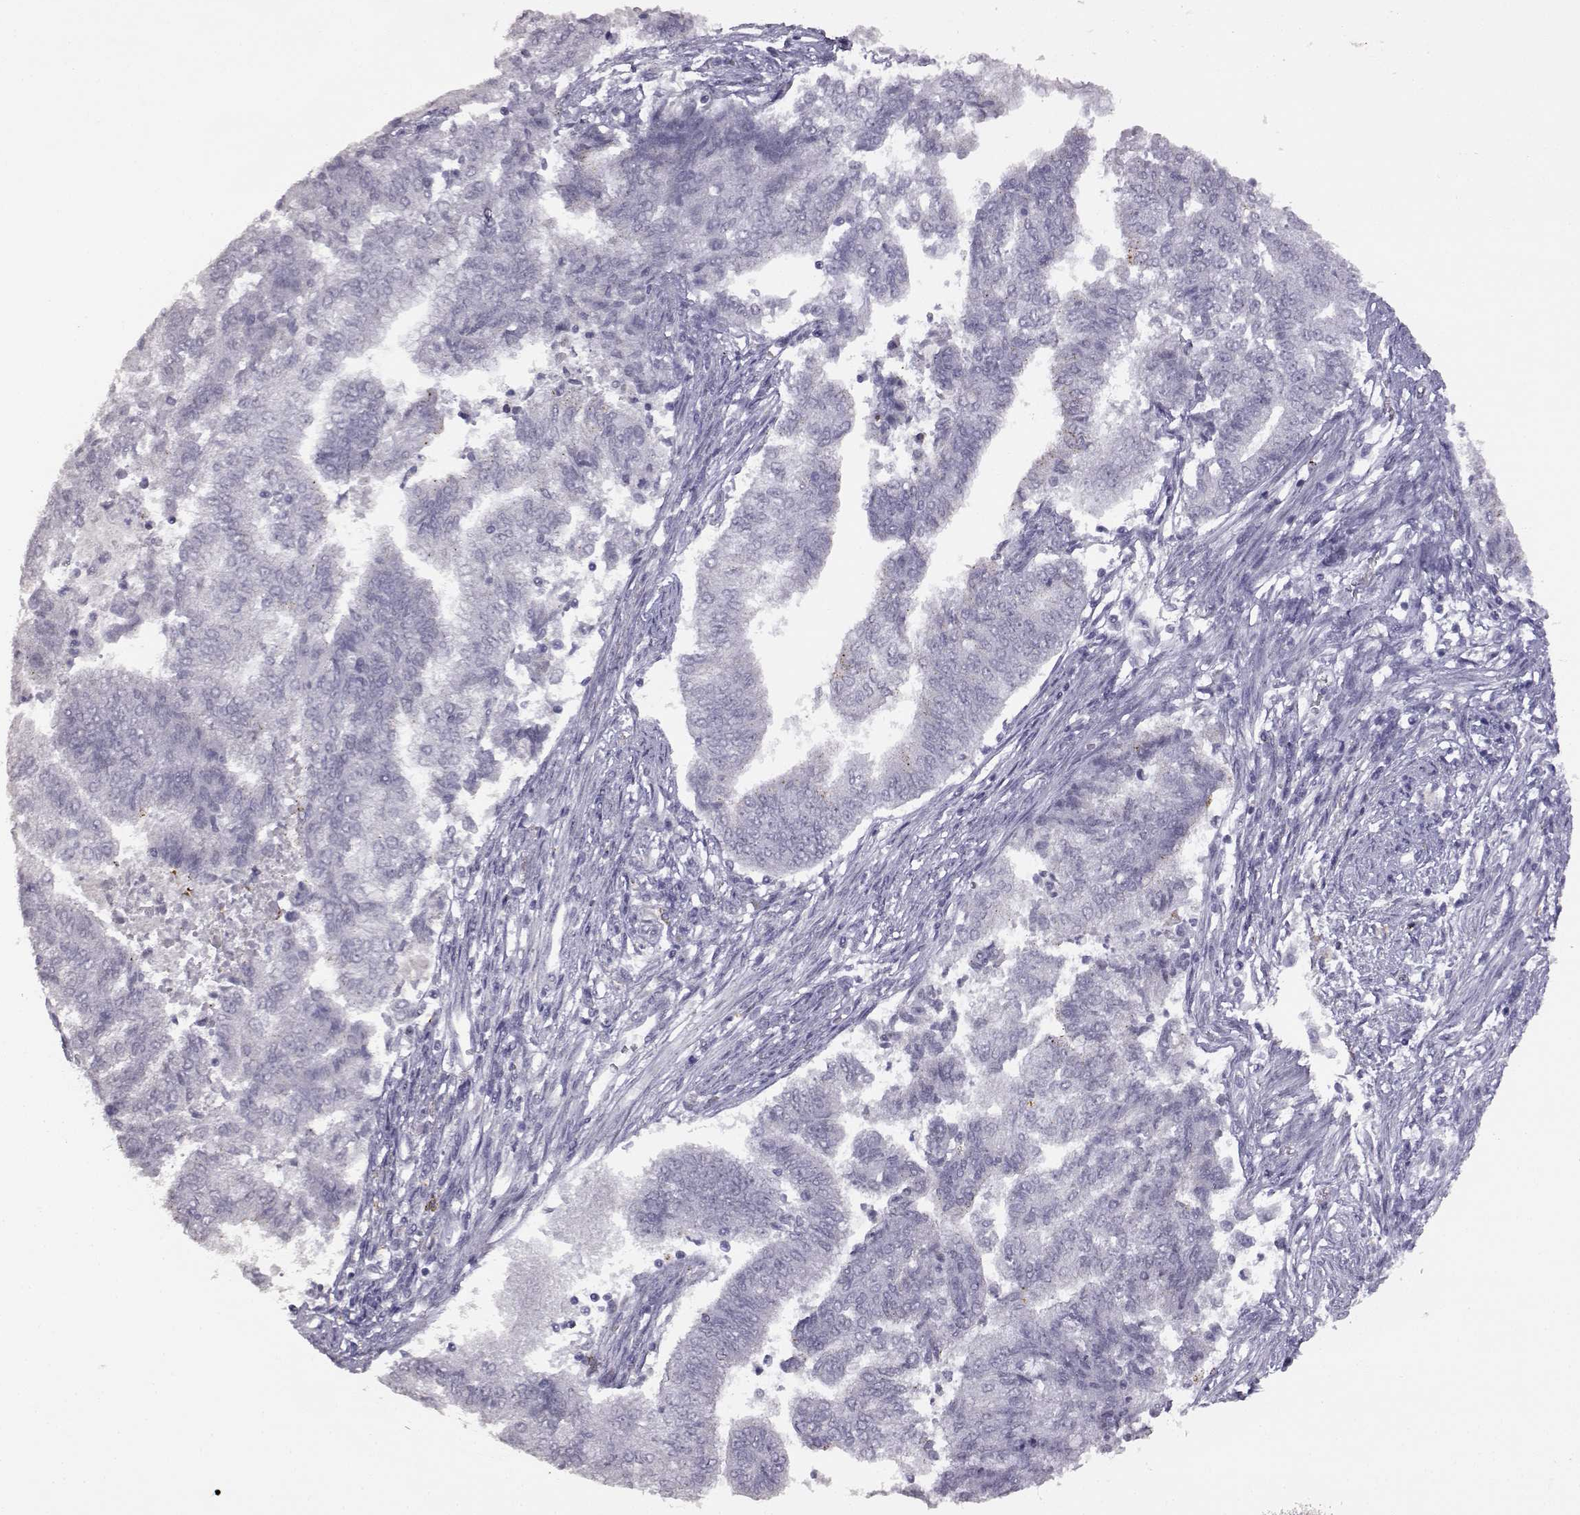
{"staining": {"intensity": "negative", "quantity": "none", "location": "none"}, "tissue": "endometrial cancer", "cell_type": "Tumor cells", "image_type": "cancer", "snomed": [{"axis": "morphology", "description": "Adenocarcinoma, NOS"}, {"axis": "topography", "description": "Endometrium"}], "caption": "Tumor cells show no significant protein expression in endometrial cancer.", "gene": "VGF", "patient": {"sex": "female", "age": 65}}